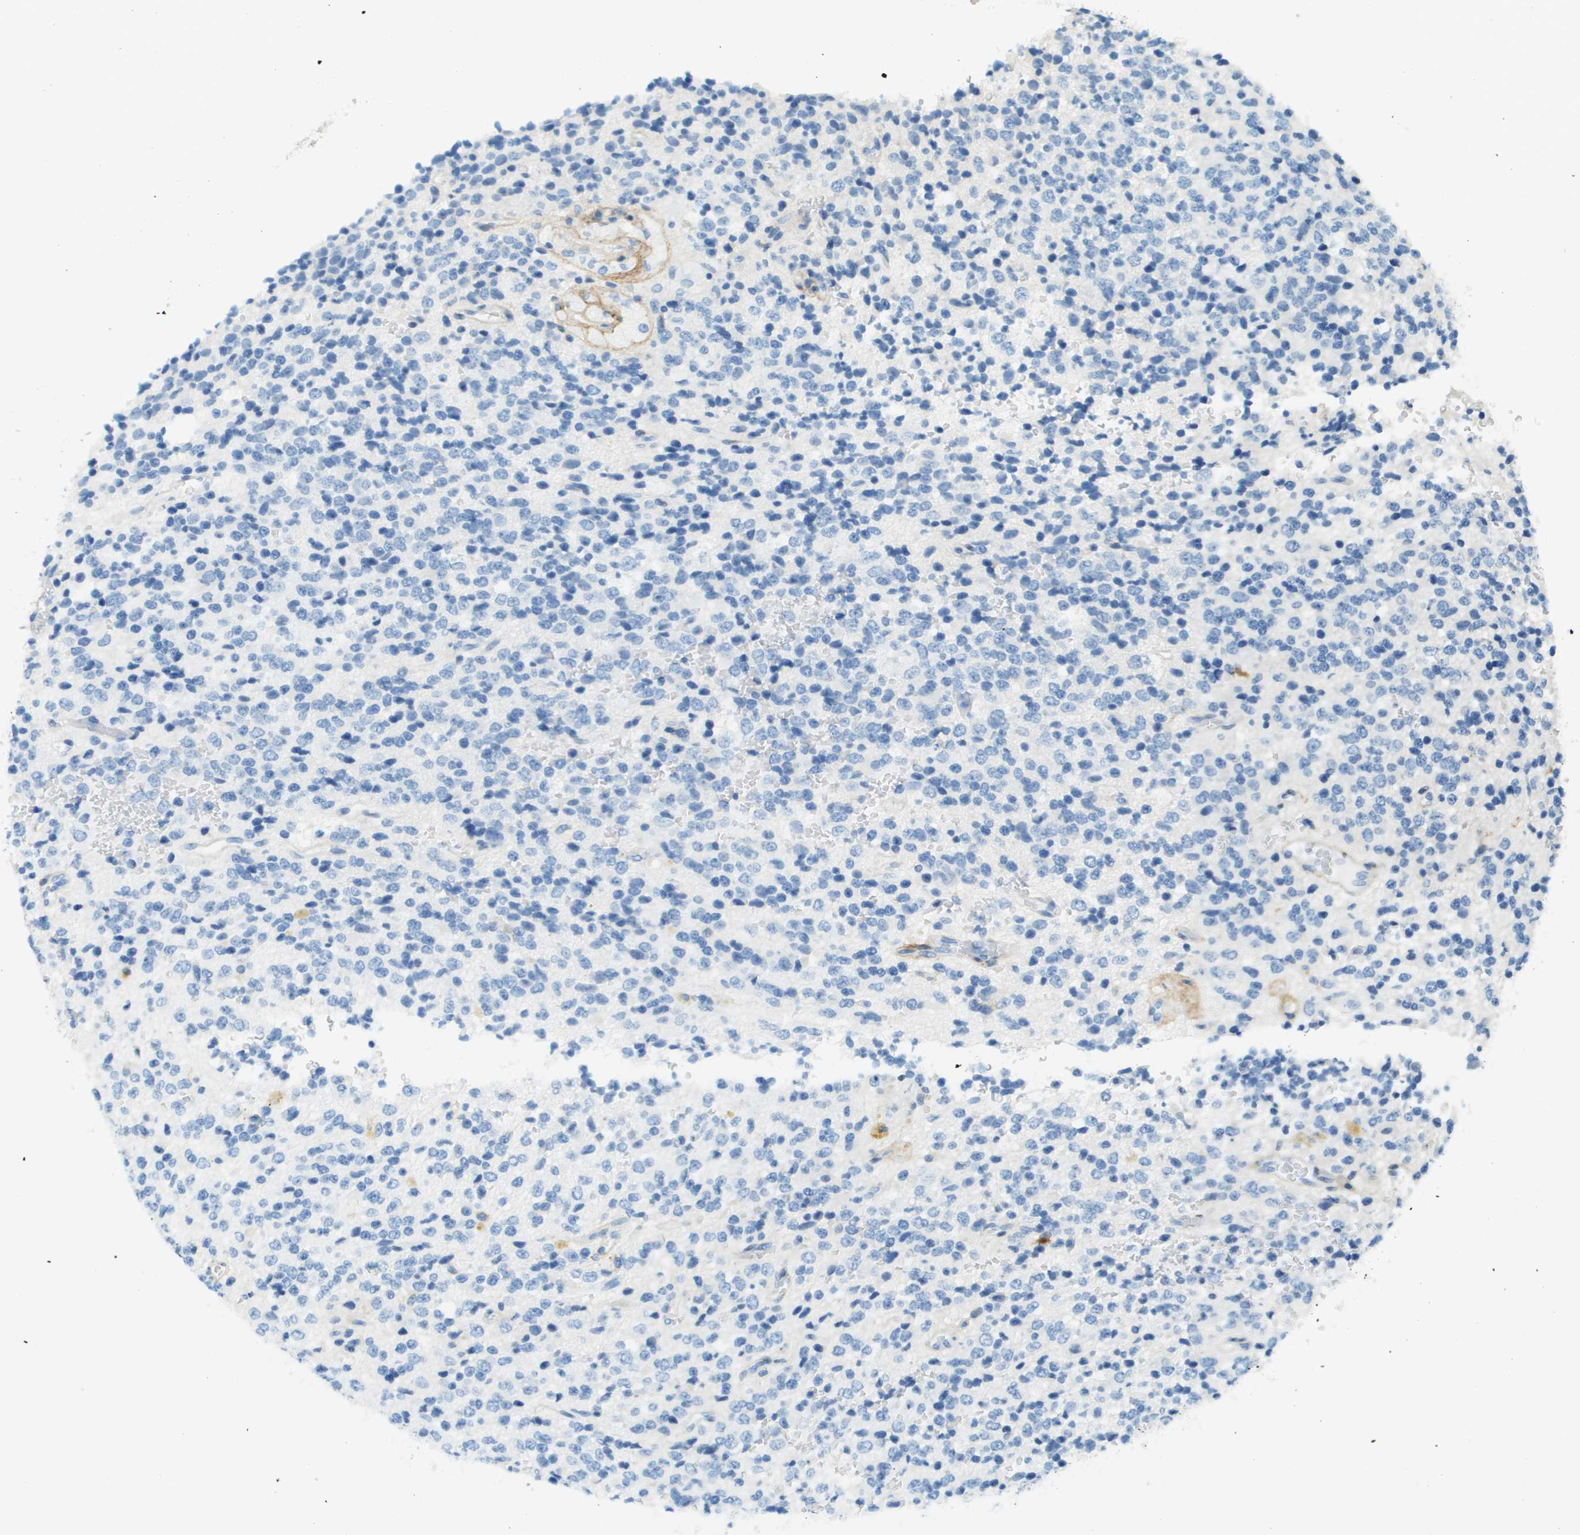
{"staining": {"intensity": "negative", "quantity": "none", "location": "none"}, "tissue": "glioma", "cell_type": "Tumor cells", "image_type": "cancer", "snomed": [{"axis": "morphology", "description": "Glioma, malignant, High grade"}, {"axis": "topography", "description": "pancreas cauda"}], "caption": "This histopathology image is of glioma stained with immunohistochemistry to label a protein in brown with the nuclei are counter-stained blue. There is no positivity in tumor cells.", "gene": "DCN", "patient": {"sex": "male", "age": 60}}